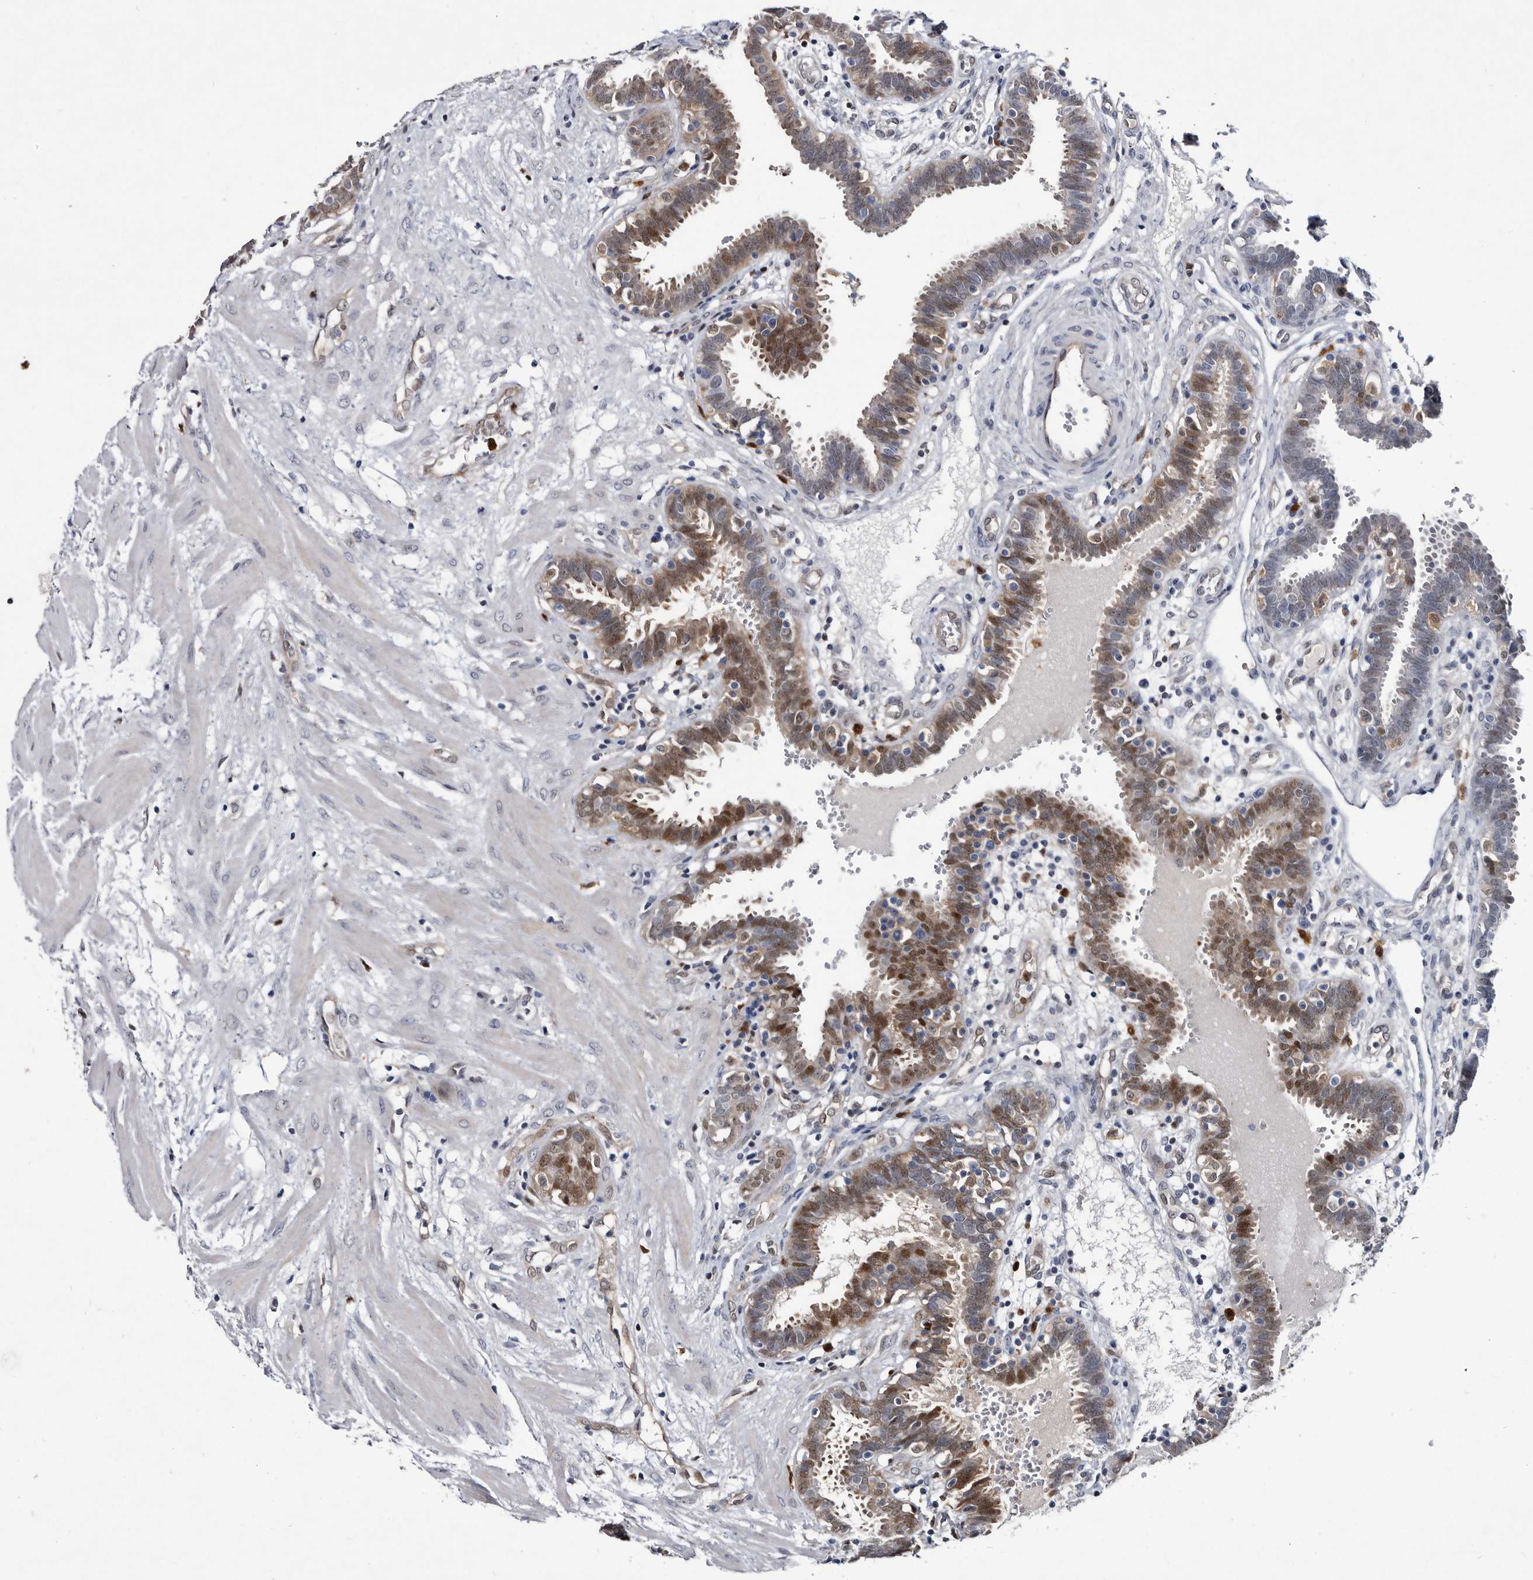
{"staining": {"intensity": "moderate", "quantity": "25%-75%", "location": "nuclear"}, "tissue": "fallopian tube", "cell_type": "Glandular cells", "image_type": "normal", "snomed": [{"axis": "morphology", "description": "Normal tissue, NOS"}, {"axis": "topography", "description": "Fallopian tube"}, {"axis": "topography", "description": "Placenta"}], "caption": "Immunohistochemical staining of benign fallopian tube reveals 25%-75% levels of moderate nuclear protein expression in approximately 25%-75% of glandular cells.", "gene": "SERPINB8", "patient": {"sex": "female", "age": 32}}